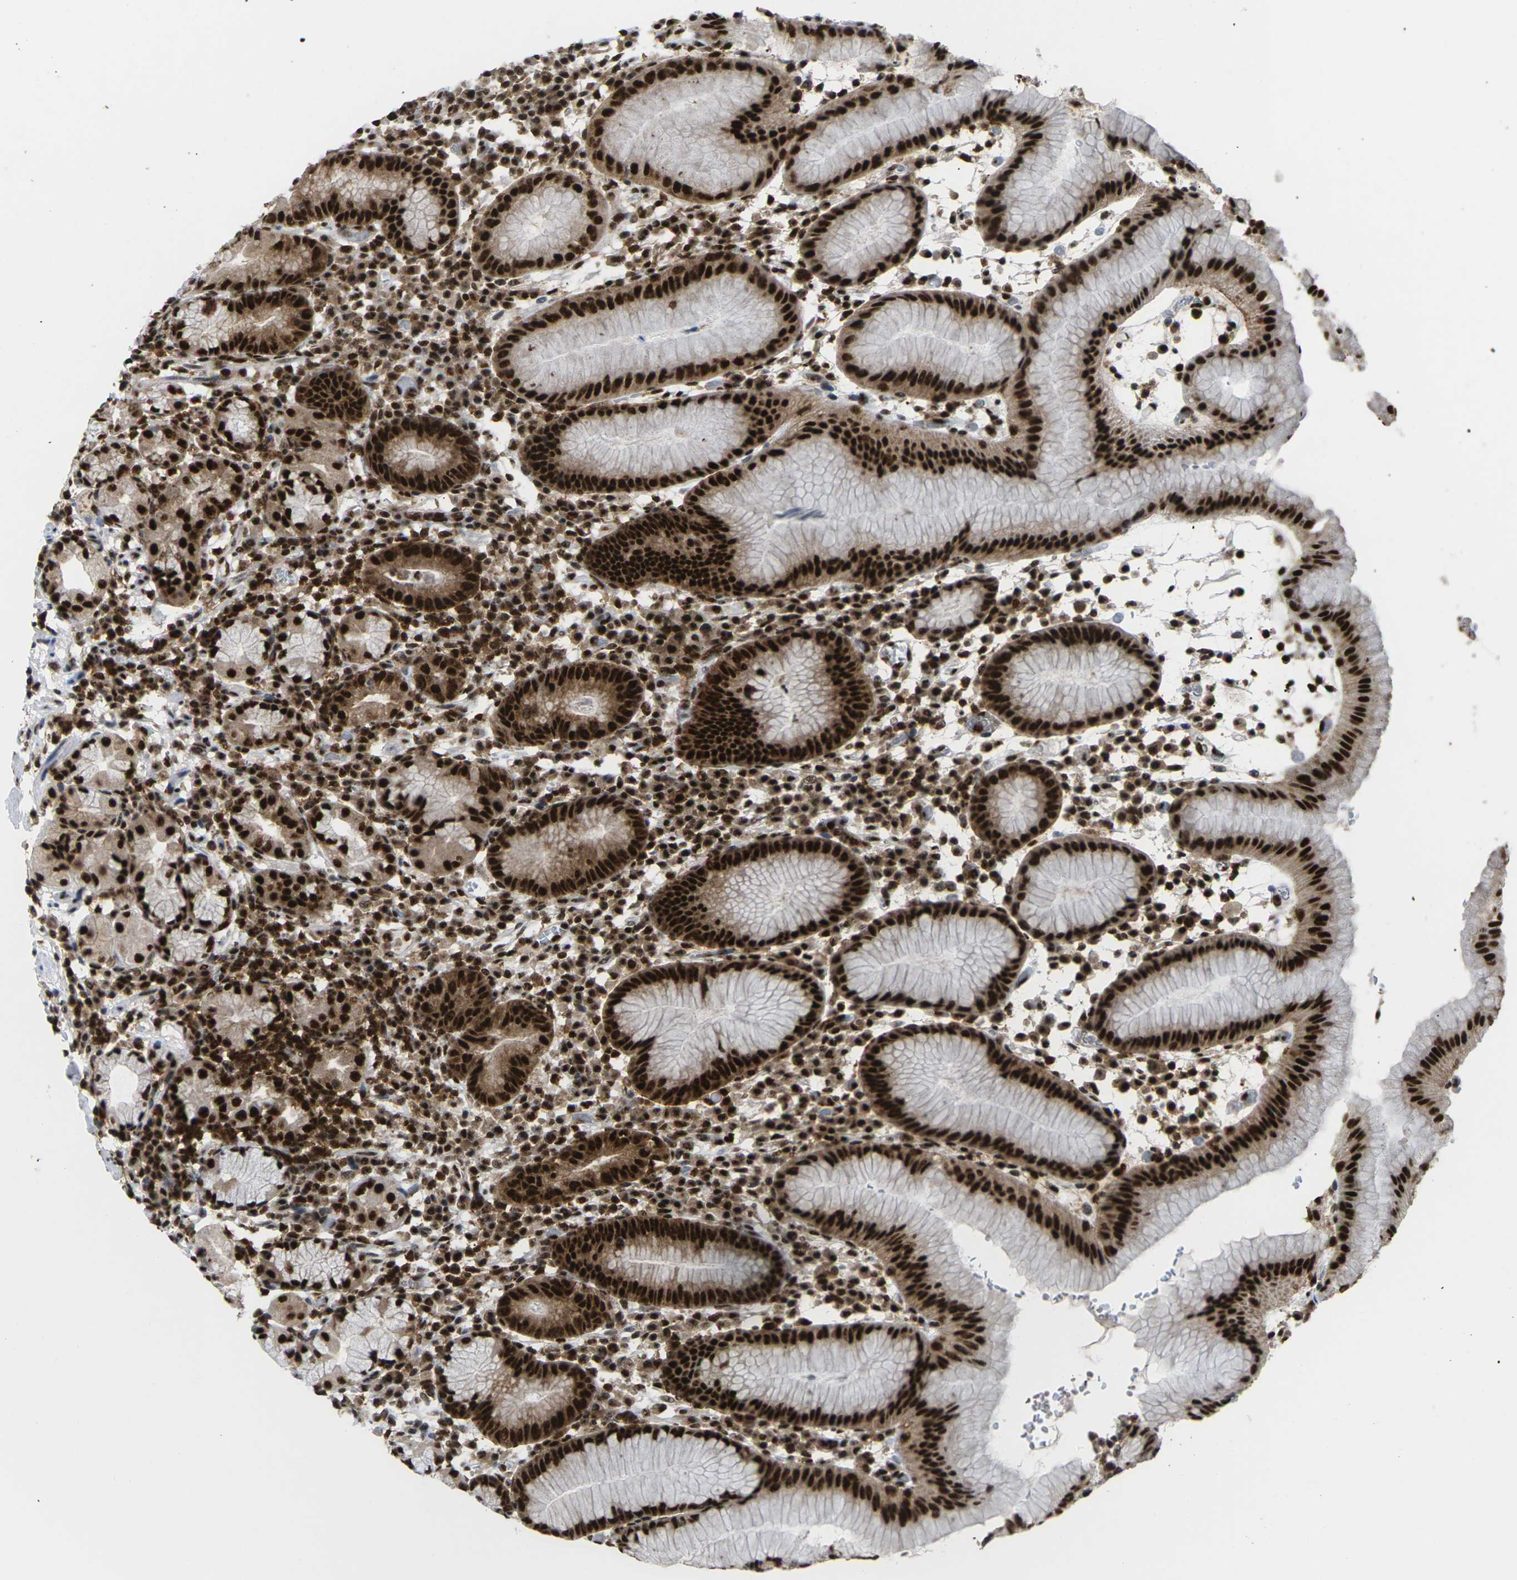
{"staining": {"intensity": "strong", "quantity": ">75%", "location": "cytoplasmic/membranous,nuclear"}, "tissue": "stomach", "cell_type": "Glandular cells", "image_type": "normal", "snomed": [{"axis": "morphology", "description": "Normal tissue, NOS"}, {"axis": "topography", "description": "Stomach"}, {"axis": "topography", "description": "Stomach, lower"}], "caption": "The immunohistochemical stain labels strong cytoplasmic/membranous,nuclear expression in glandular cells of benign stomach. The protein of interest is shown in brown color, while the nuclei are stained blue.", "gene": "MAGOH", "patient": {"sex": "female", "age": 75}}